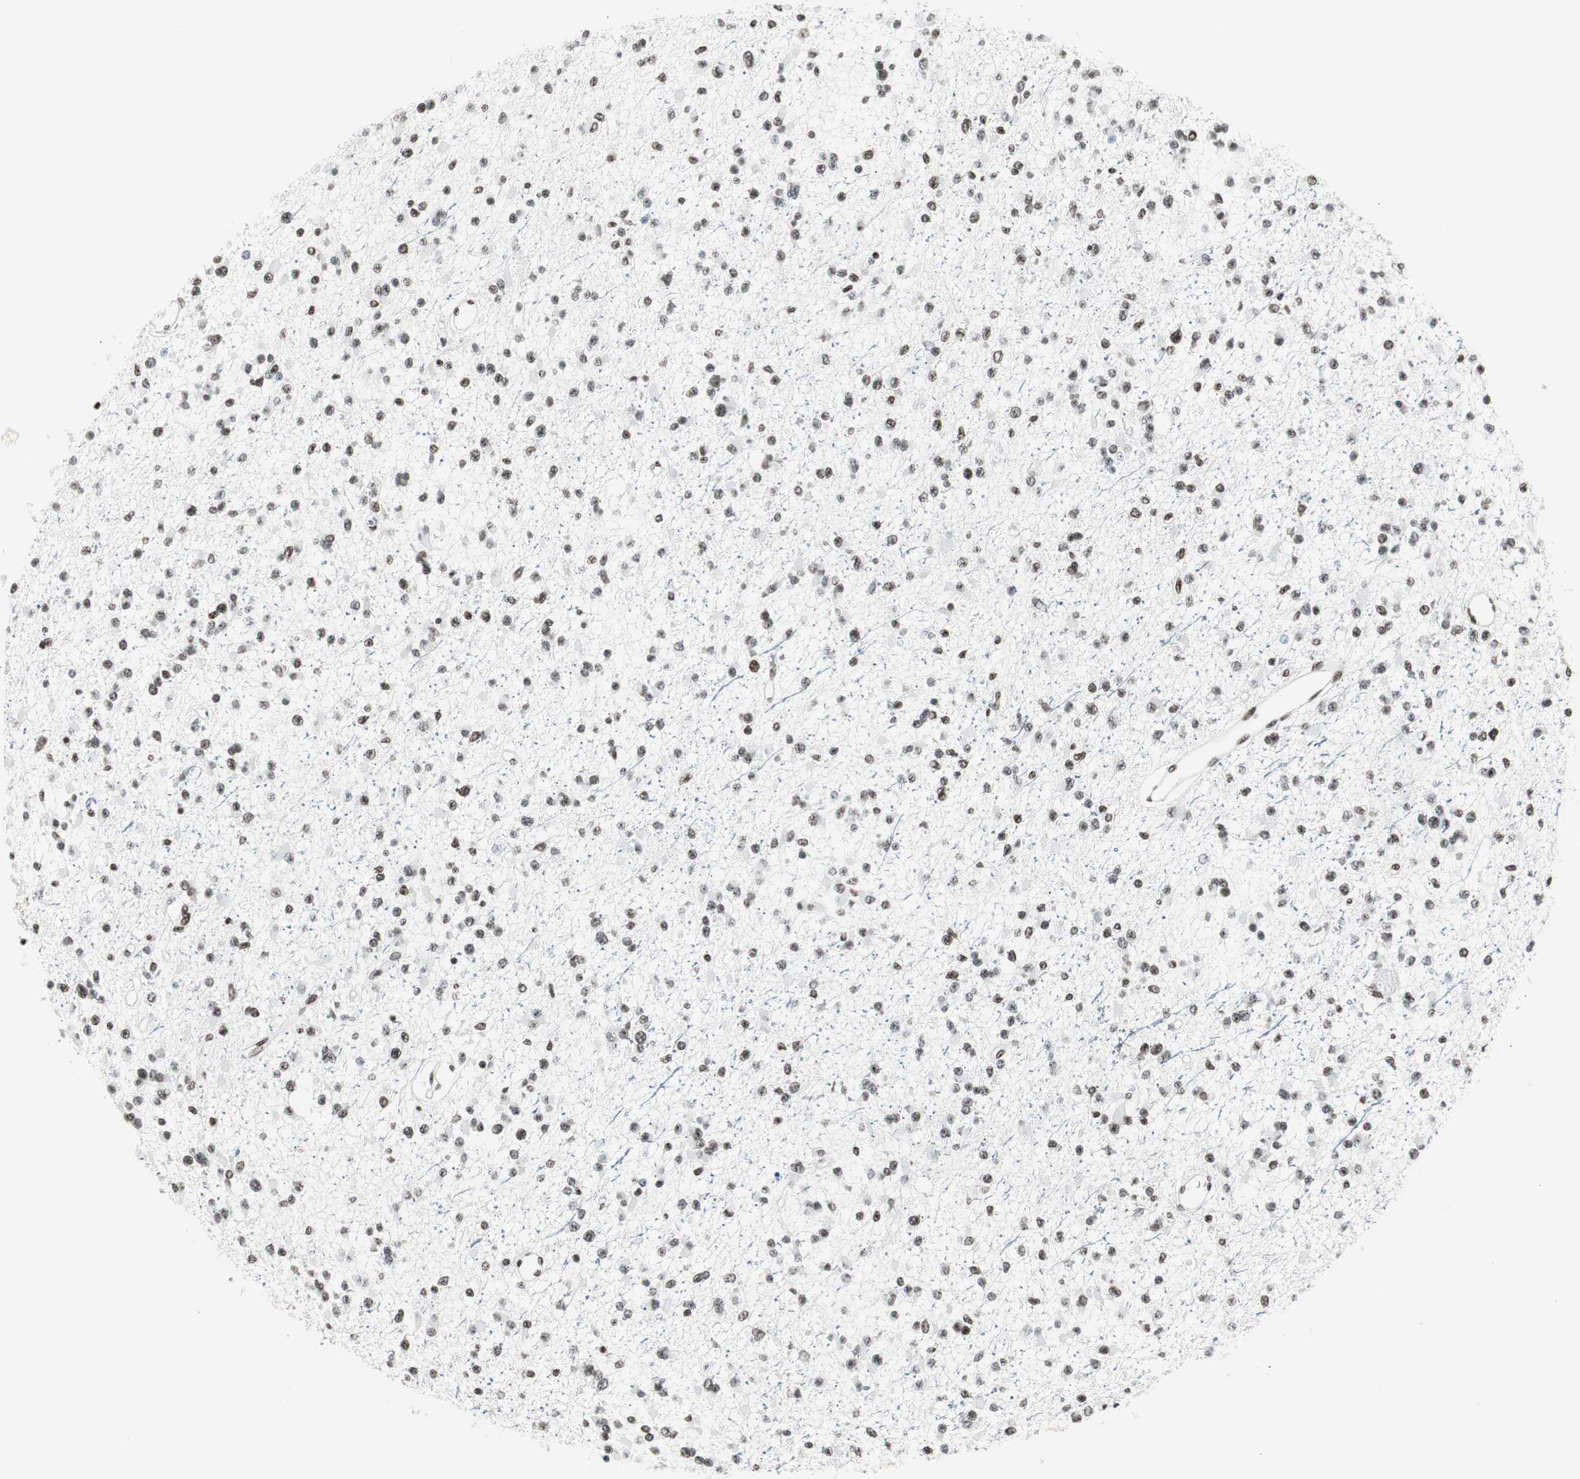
{"staining": {"intensity": "moderate", "quantity": ">75%", "location": "nuclear"}, "tissue": "glioma", "cell_type": "Tumor cells", "image_type": "cancer", "snomed": [{"axis": "morphology", "description": "Glioma, malignant, Low grade"}, {"axis": "topography", "description": "Brain"}], "caption": "Glioma stained for a protein (brown) shows moderate nuclear positive staining in approximately >75% of tumor cells.", "gene": "XRCC1", "patient": {"sex": "female", "age": 22}}